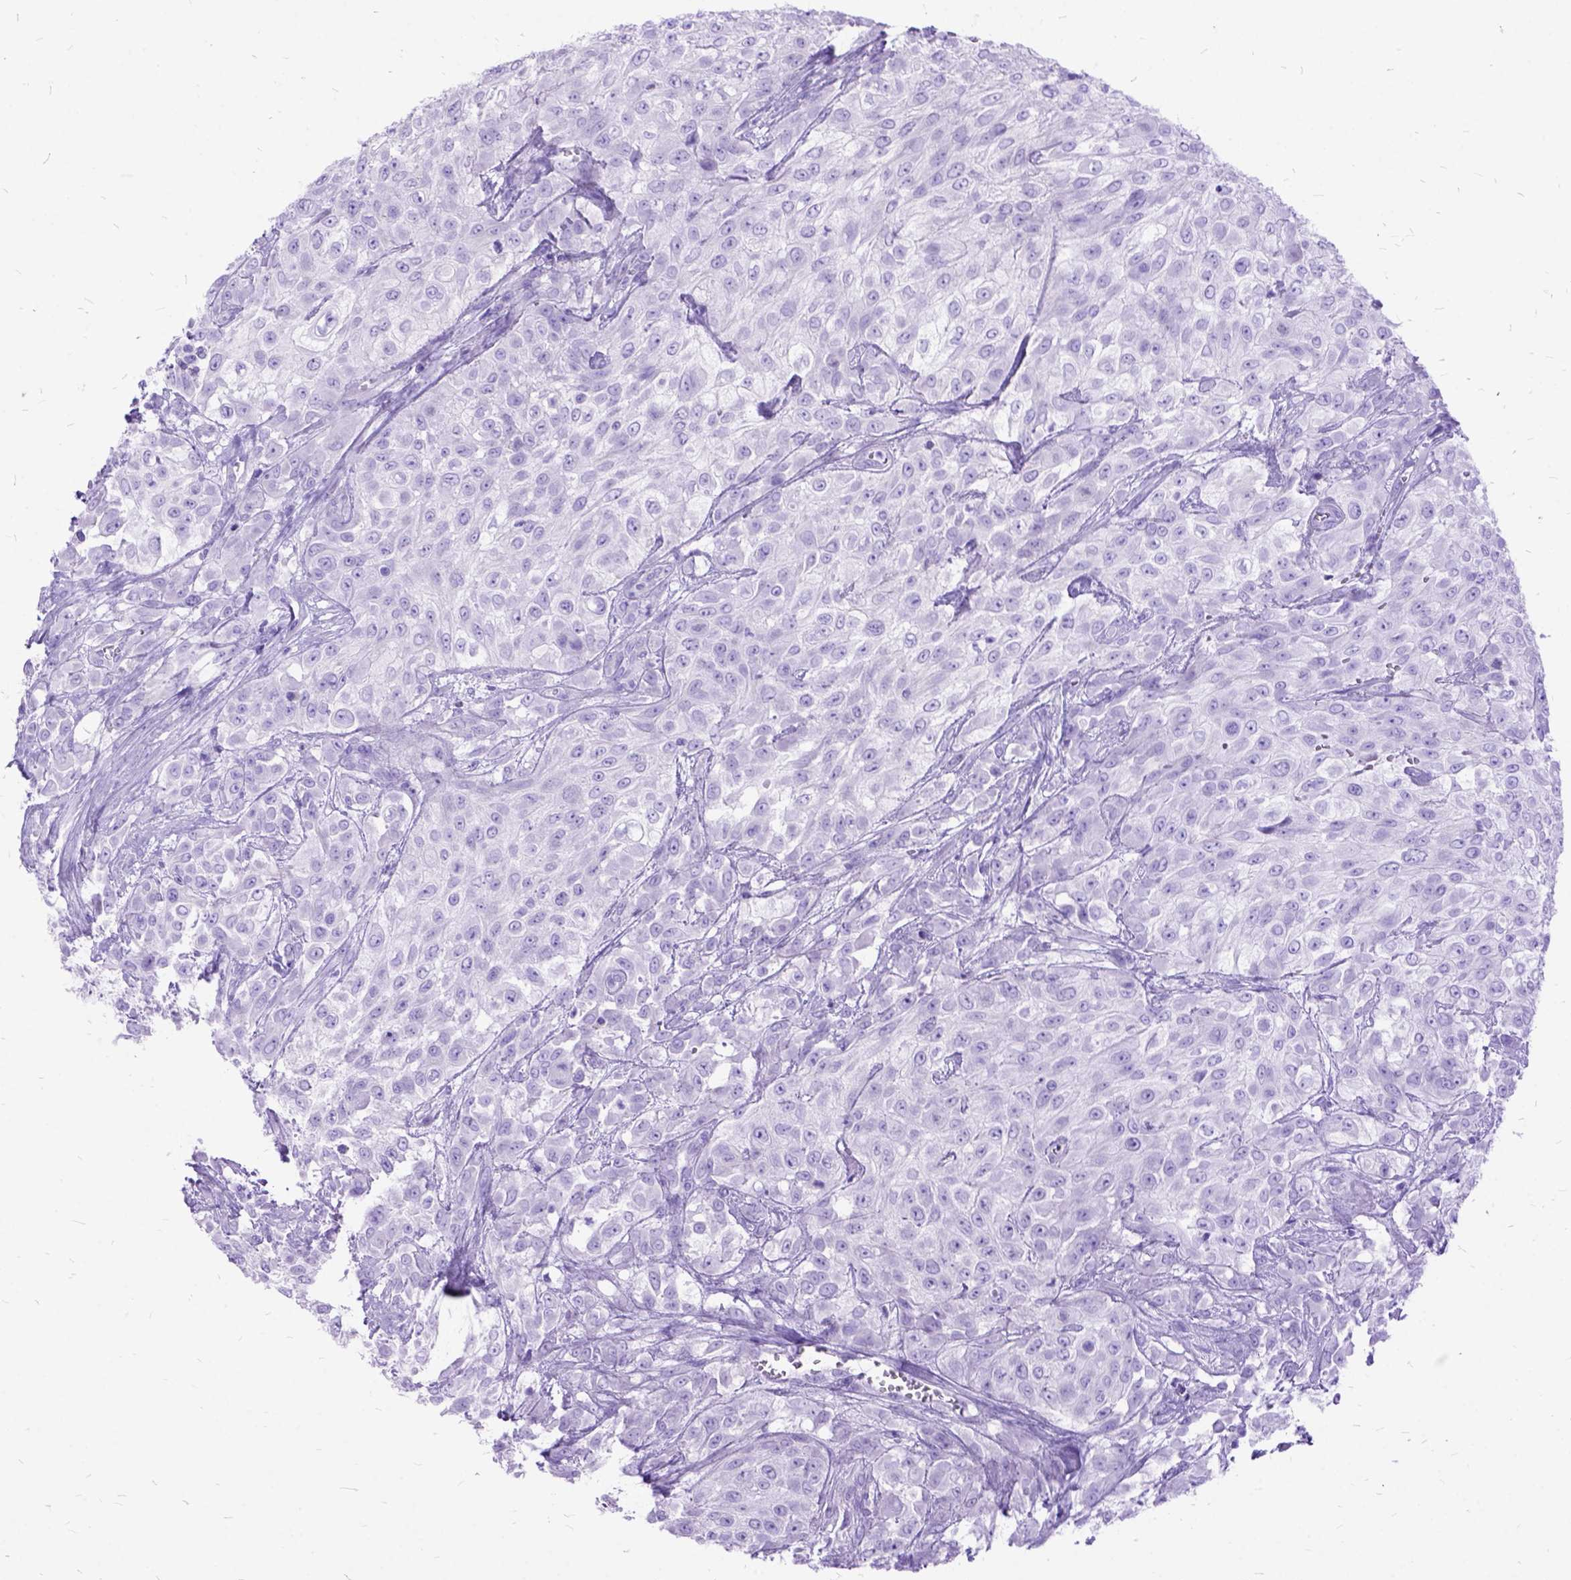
{"staining": {"intensity": "negative", "quantity": "none", "location": "none"}, "tissue": "urothelial cancer", "cell_type": "Tumor cells", "image_type": "cancer", "snomed": [{"axis": "morphology", "description": "Urothelial carcinoma, High grade"}, {"axis": "topography", "description": "Urinary bladder"}], "caption": "DAB (3,3'-diaminobenzidine) immunohistochemical staining of human high-grade urothelial carcinoma displays no significant expression in tumor cells. (Brightfield microscopy of DAB IHC at high magnification).", "gene": "DNAH2", "patient": {"sex": "male", "age": 57}}